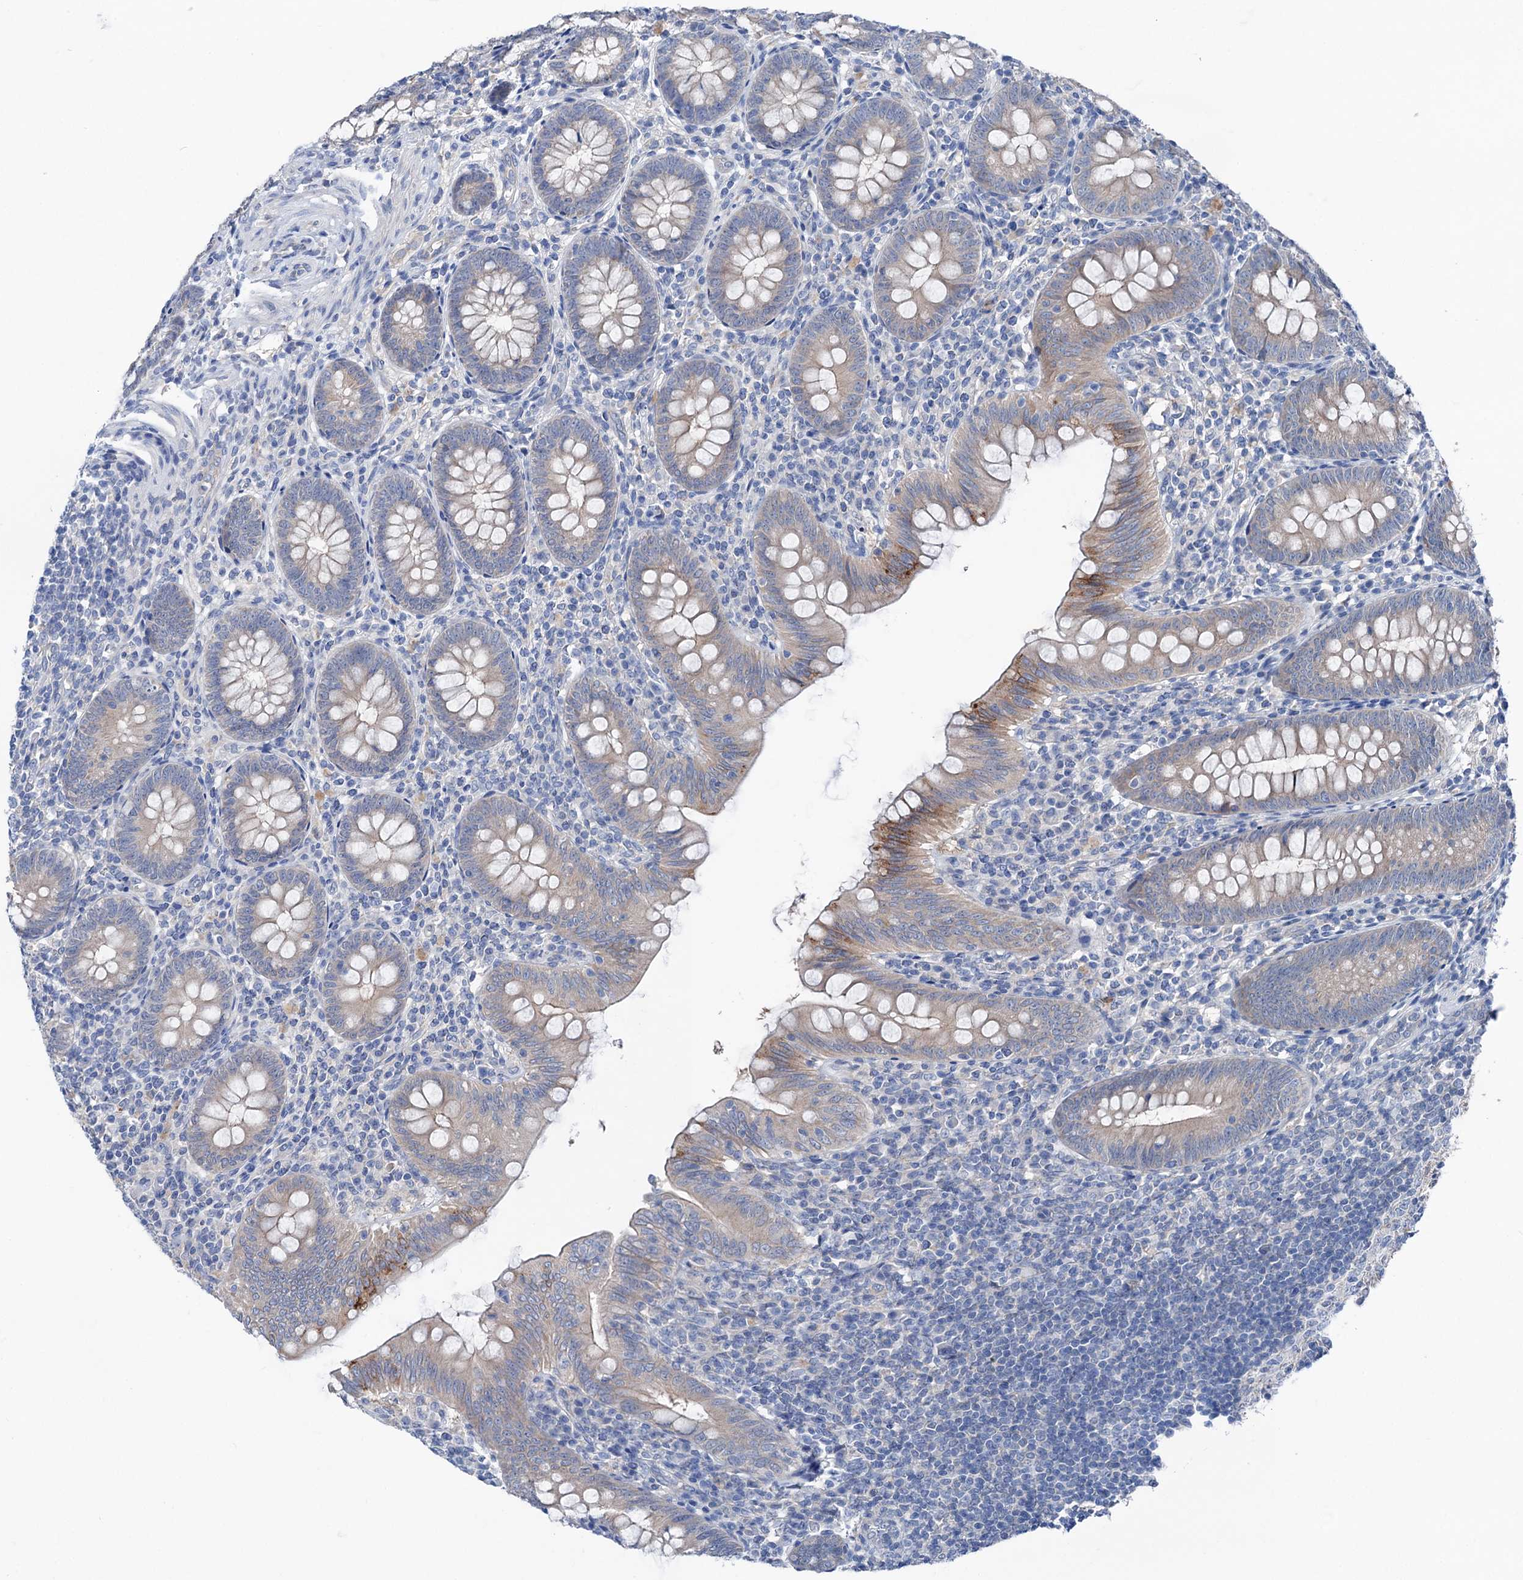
{"staining": {"intensity": "moderate", "quantity": "25%-75%", "location": "cytoplasmic/membranous"}, "tissue": "appendix", "cell_type": "Glandular cells", "image_type": "normal", "snomed": [{"axis": "morphology", "description": "Normal tissue, NOS"}, {"axis": "topography", "description": "Appendix"}], "caption": "Appendix stained for a protein (brown) exhibits moderate cytoplasmic/membranous positive positivity in approximately 25%-75% of glandular cells.", "gene": "SHROOM1", "patient": {"sex": "male", "age": 14}}